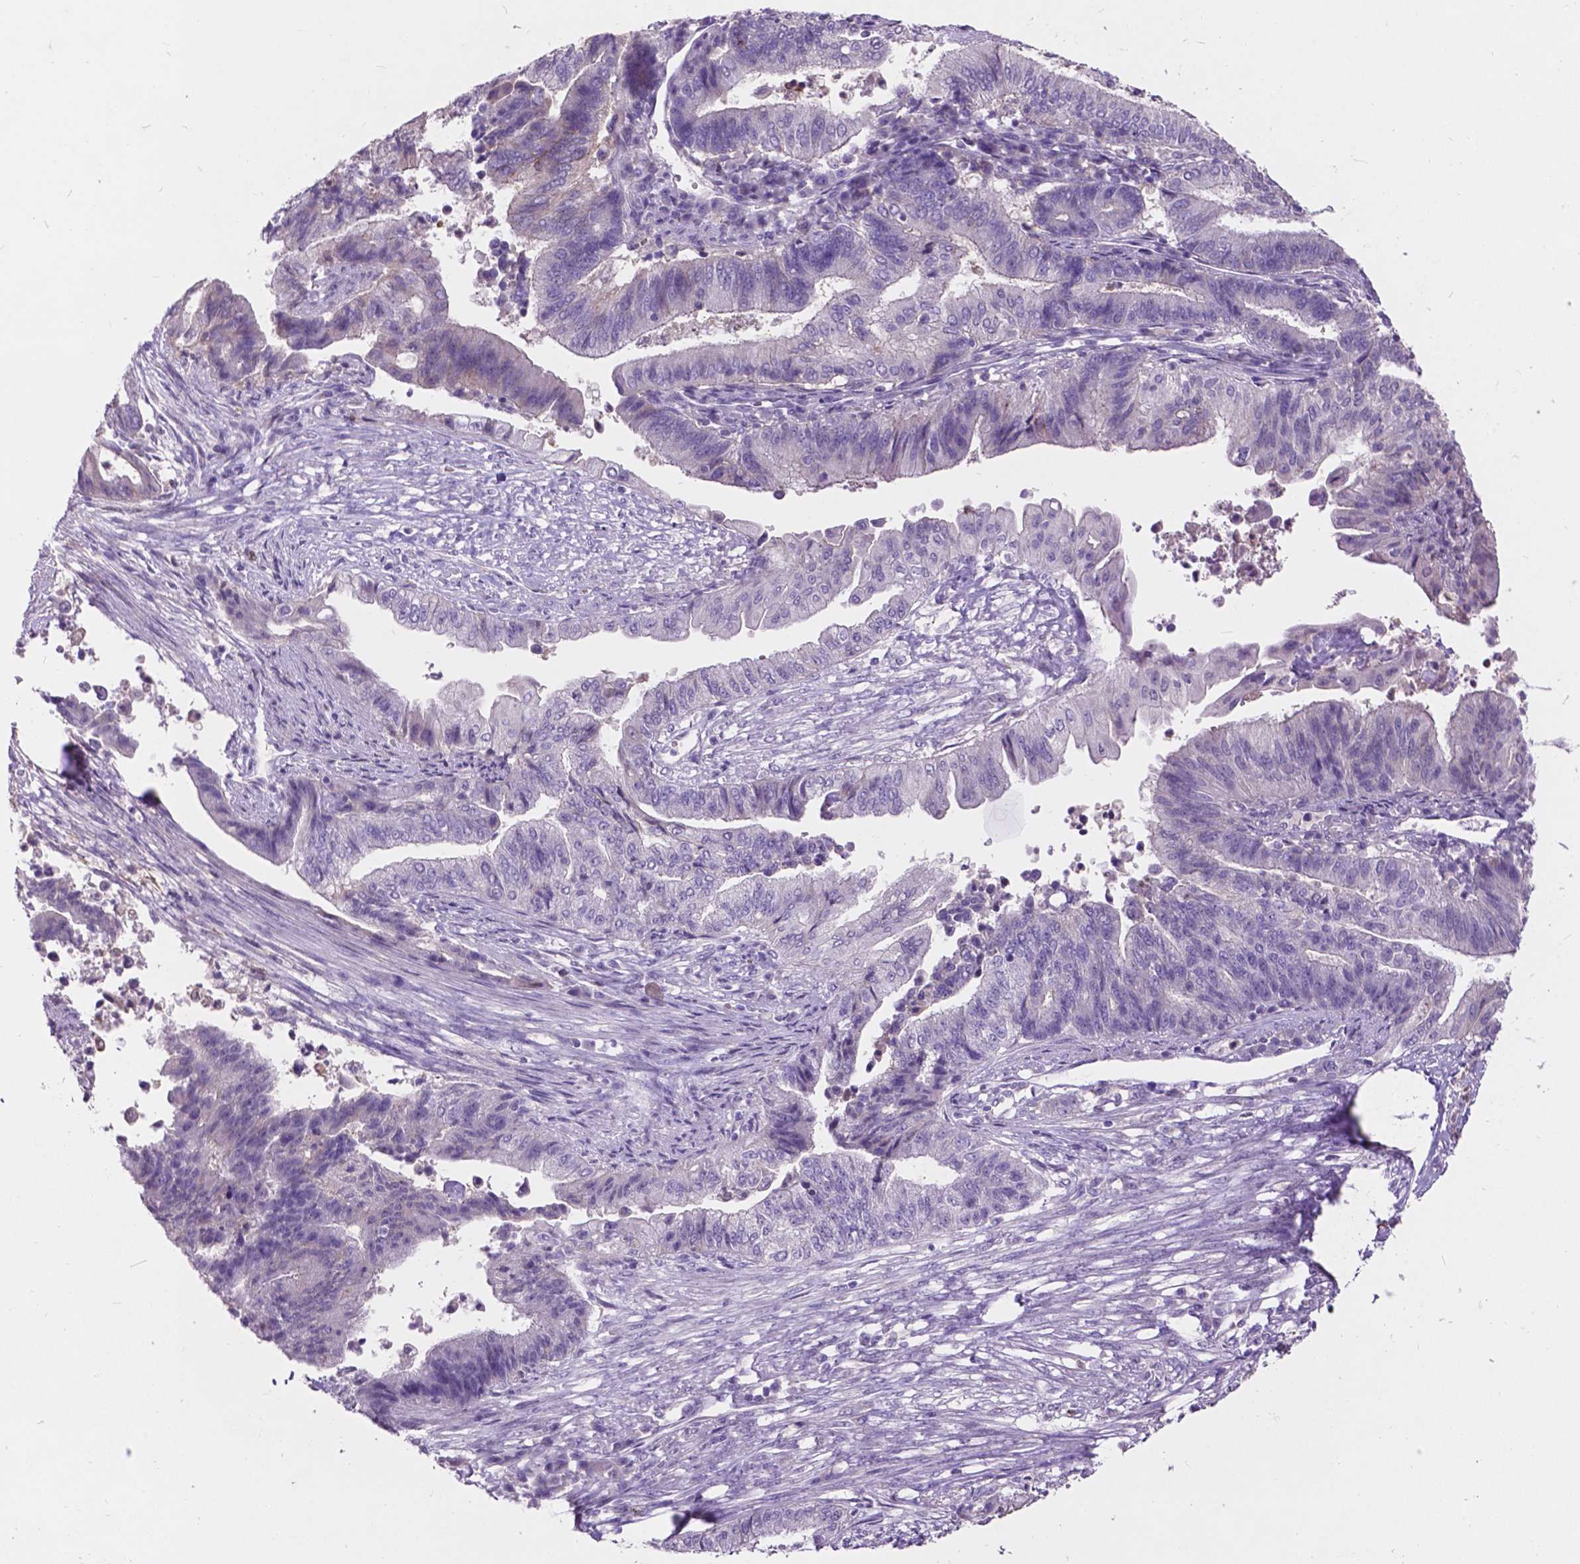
{"staining": {"intensity": "negative", "quantity": "none", "location": "none"}, "tissue": "endometrial cancer", "cell_type": "Tumor cells", "image_type": "cancer", "snomed": [{"axis": "morphology", "description": "Adenocarcinoma, NOS"}, {"axis": "topography", "description": "Uterus"}, {"axis": "topography", "description": "Endometrium"}], "caption": "Immunohistochemistry micrograph of neoplastic tissue: endometrial cancer (adenocarcinoma) stained with DAB shows no significant protein staining in tumor cells. The staining is performed using DAB brown chromogen with nuclei counter-stained in using hematoxylin.", "gene": "PLSCR1", "patient": {"sex": "female", "age": 54}}